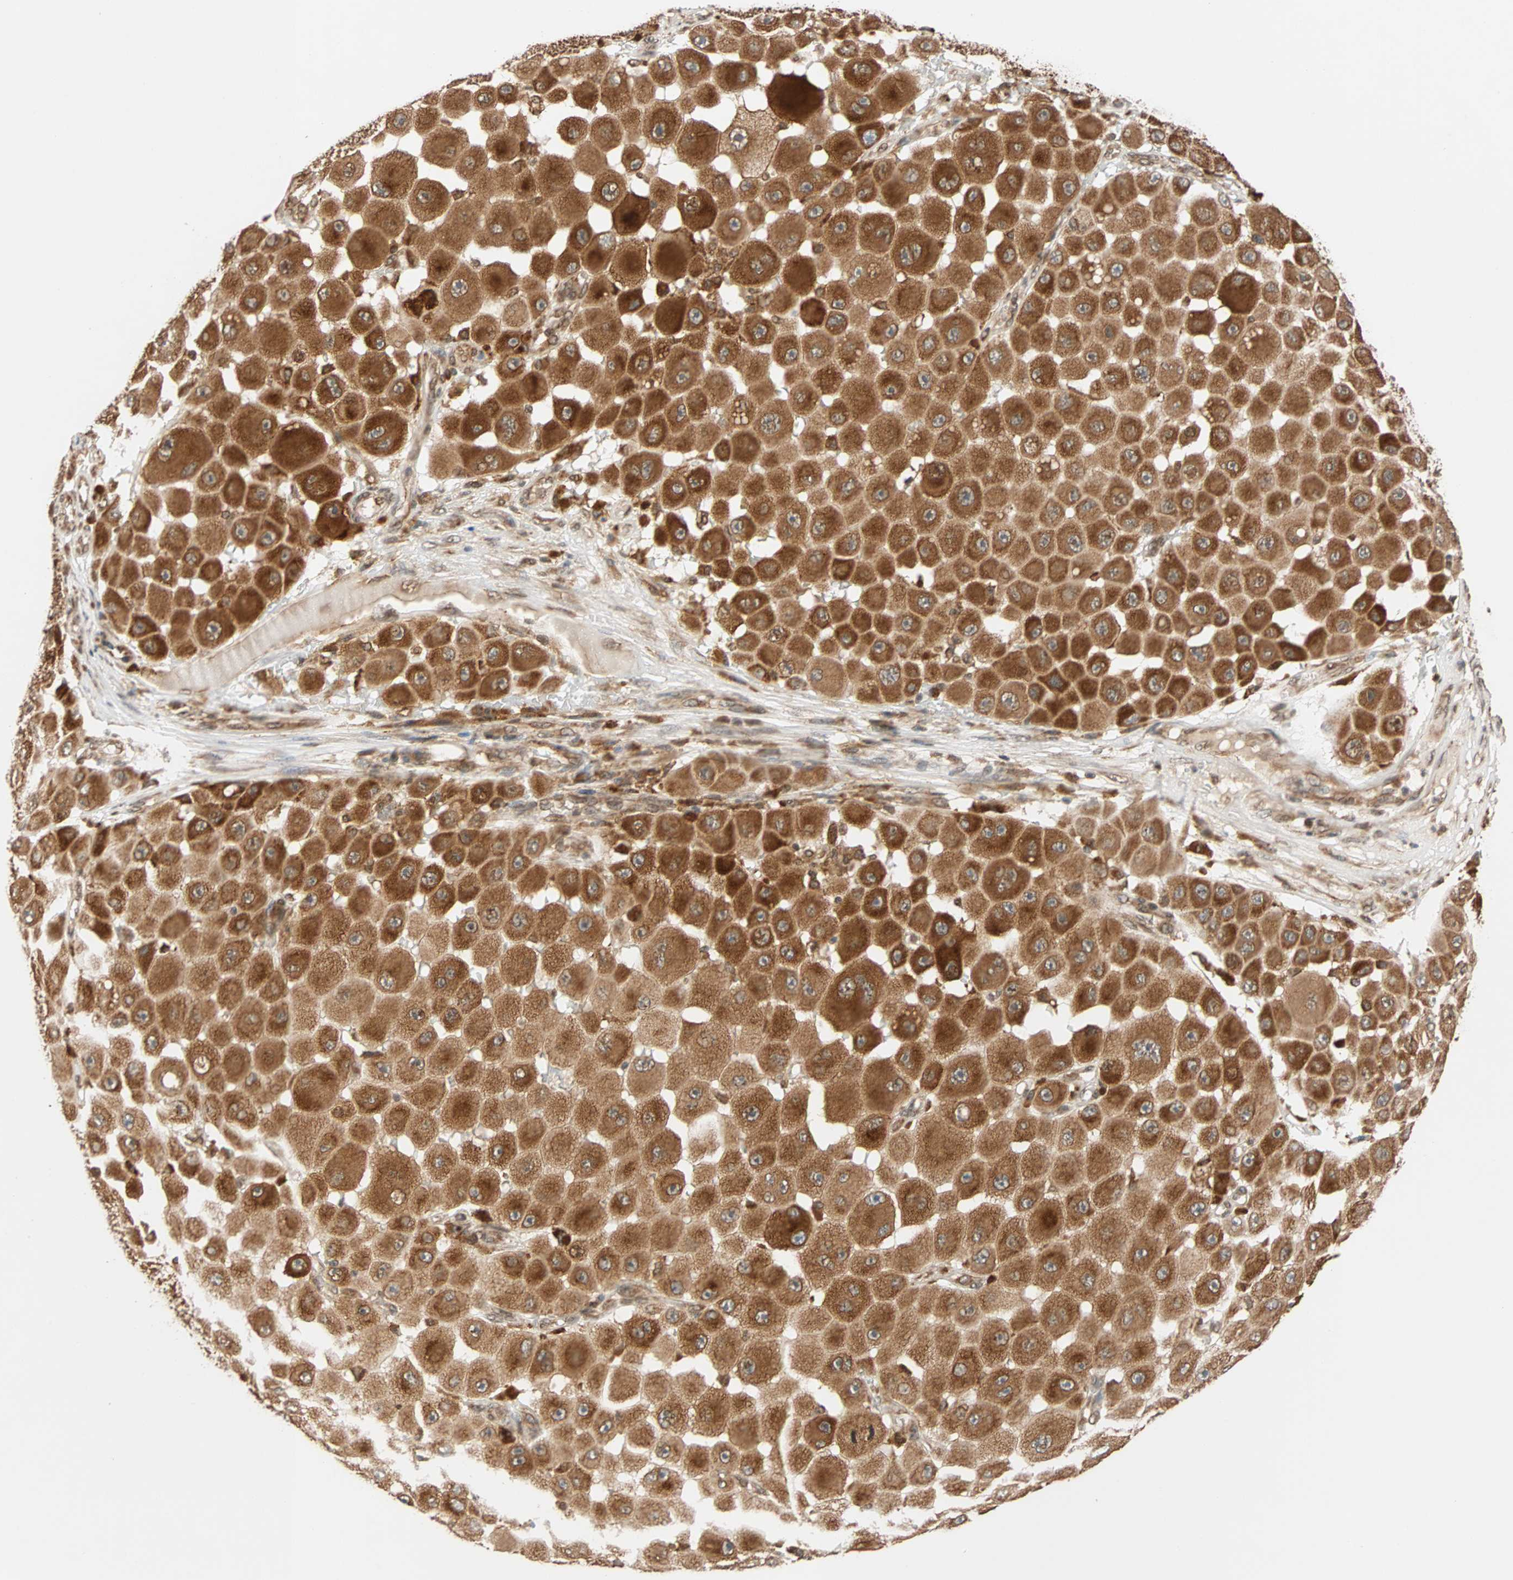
{"staining": {"intensity": "strong", "quantity": ">75%", "location": "cytoplasmic/membranous"}, "tissue": "melanoma", "cell_type": "Tumor cells", "image_type": "cancer", "snomed": [{"axis": "morphology", "description": "Malignant melanoma, NOS"}, {"axis": "topography", "description": "Skin"}], "caption": "This photomicrograph demonstrates malignant melanoma stained with IHC to label a protein in brown. The cytoplasmic/membranous of tumor cells show strong positivity for the protein. Nuclei are counter-stained blue.", "gene": "AUP1", "patient": {"sex": "female", "age": 81}}